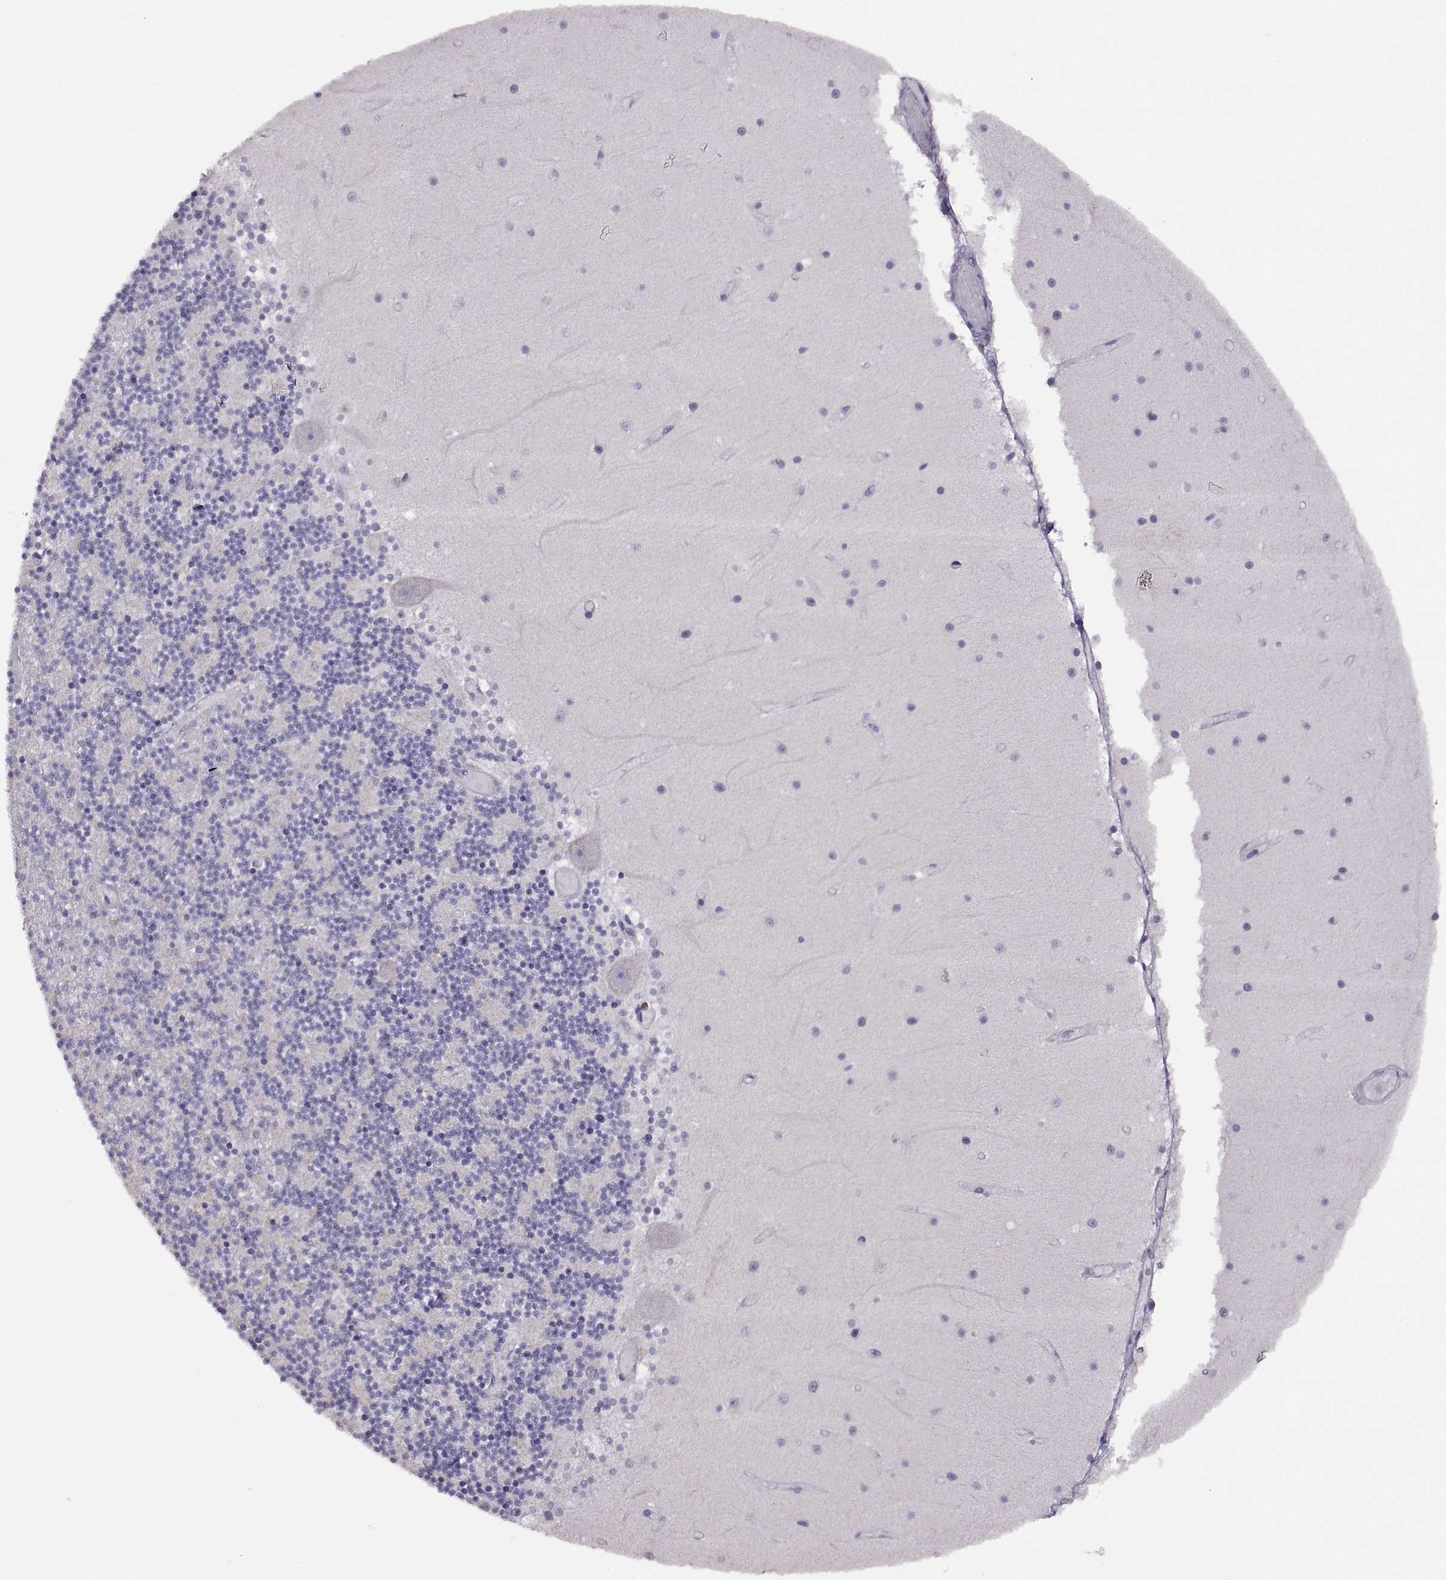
{"staining": {"intensity": "negative", "quantity": "none", "location": "none"}, "tissue": "cerebellum", "cell_type": "Cells in granular layer", "image_type": "normal", "snomed": [{"axis": "morphology", "description": "Normal tissue, NOS"}, {"axis": "topography", "description": "Cerebellum"}], "caption": "Immunohistochemical staining of normal cerebellum reveals no significant positivity in cells in granular layer.", "gene": "TBX19", "patient": {"sex": "female", "age": 28}}